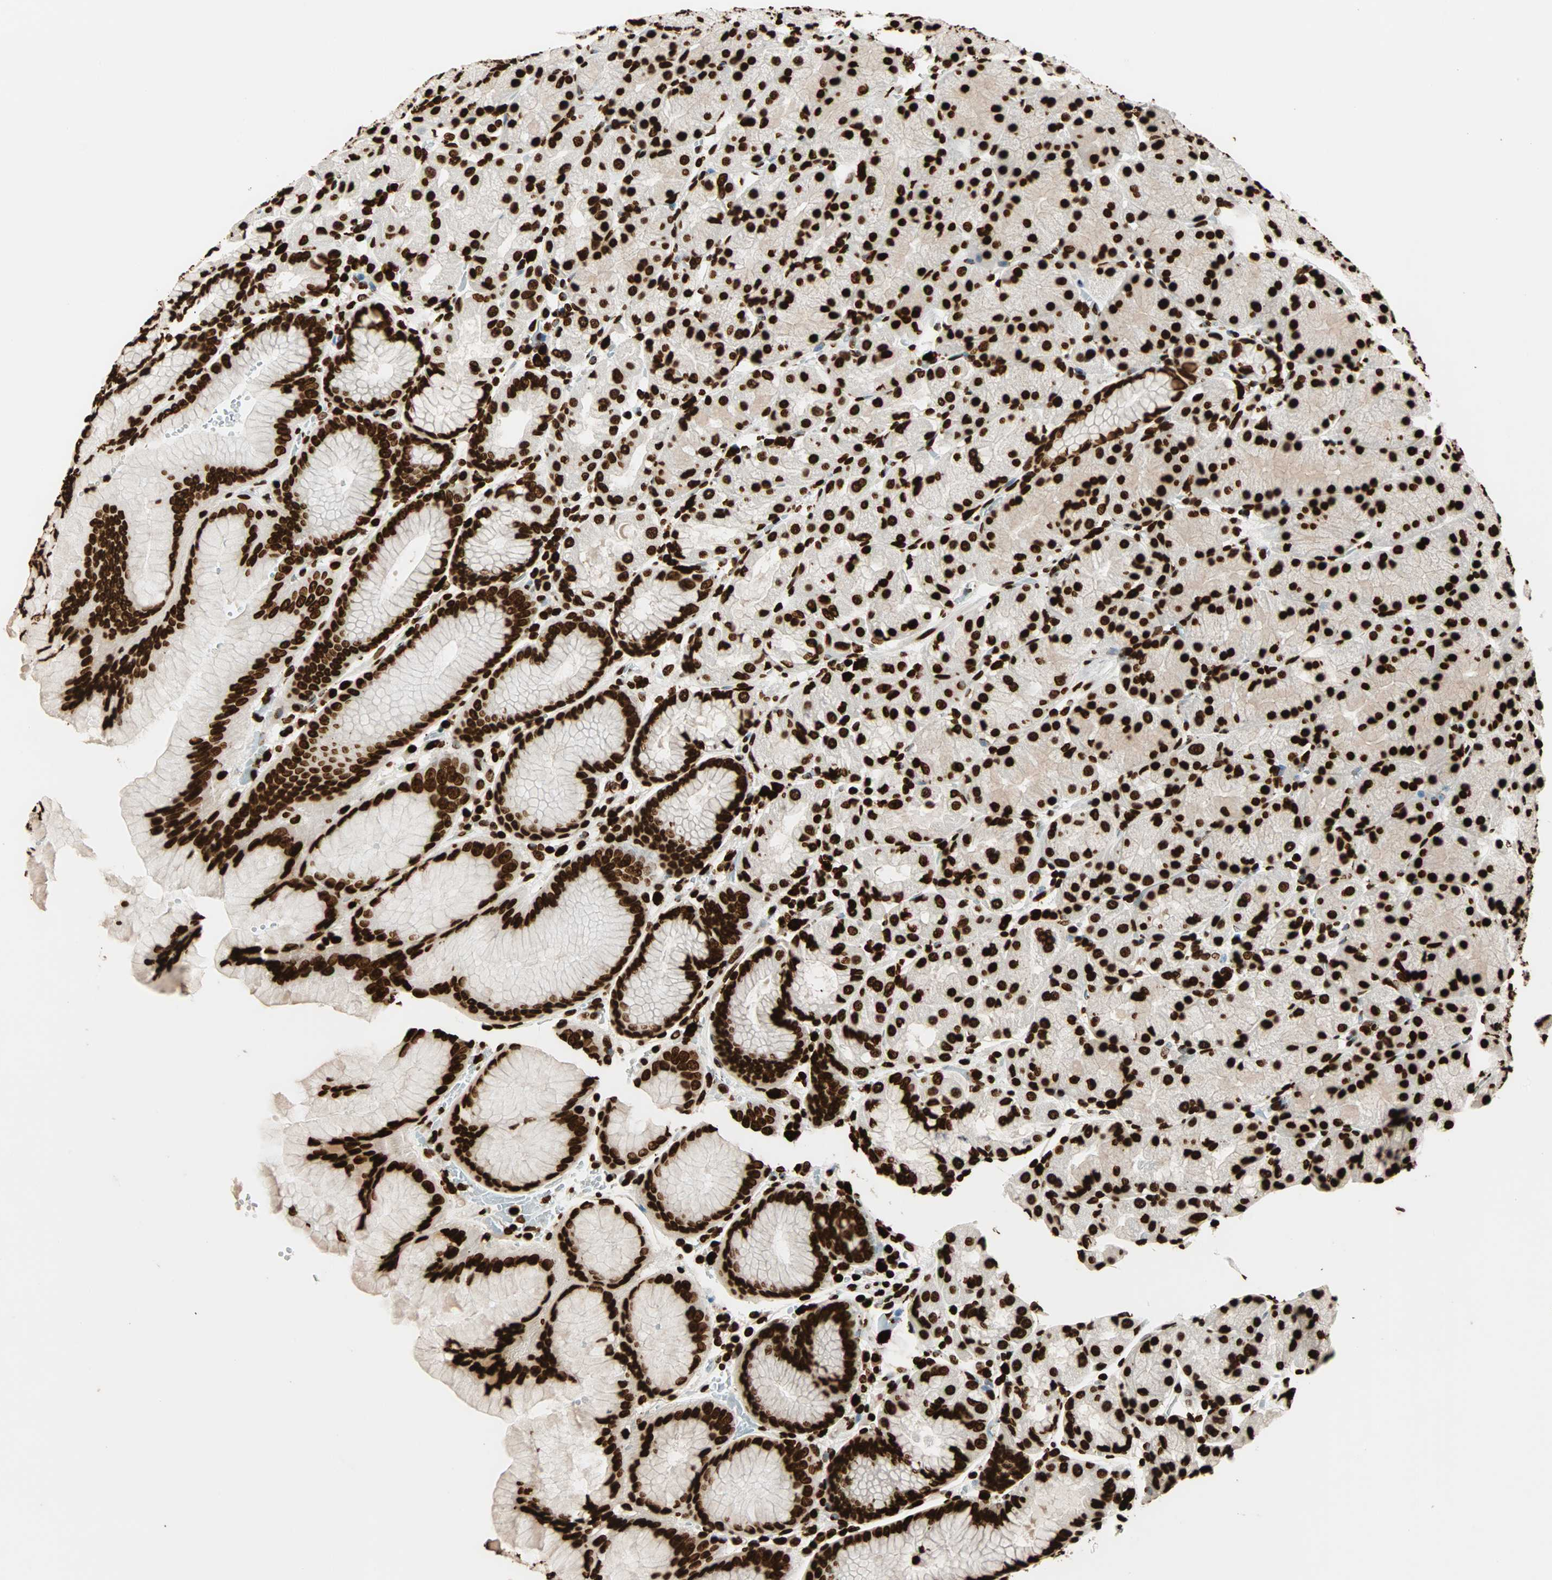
{"staining": {"intensity": "strong", "quantity": ">75%", "location": "nuclear"}, "tissue": "stomach", "cell_type": "Glandular cells", "image_type": "normal", "snomed": [{"axis": "morphology", "description": "Normal tissue, NOS"}, {"axis": "topography", "description": "Stomach, upper"}, {"axis": "topography", "description": "Stomach"}], "caption": "IHC (DAB (3,3'-diaminobenzidine)) staining of unremarkable human stomach reveals strong nuclear protein positivity in approximately >75% of glandular cells. The staining is performed using DAB (3,3'-diaminobenzidine) brown chromogen to label protein expression. The nuclei are counter-stained blue using hematoxylin.", "gene": "GLI2", "patient": {"sex": "male", "age": 76}}